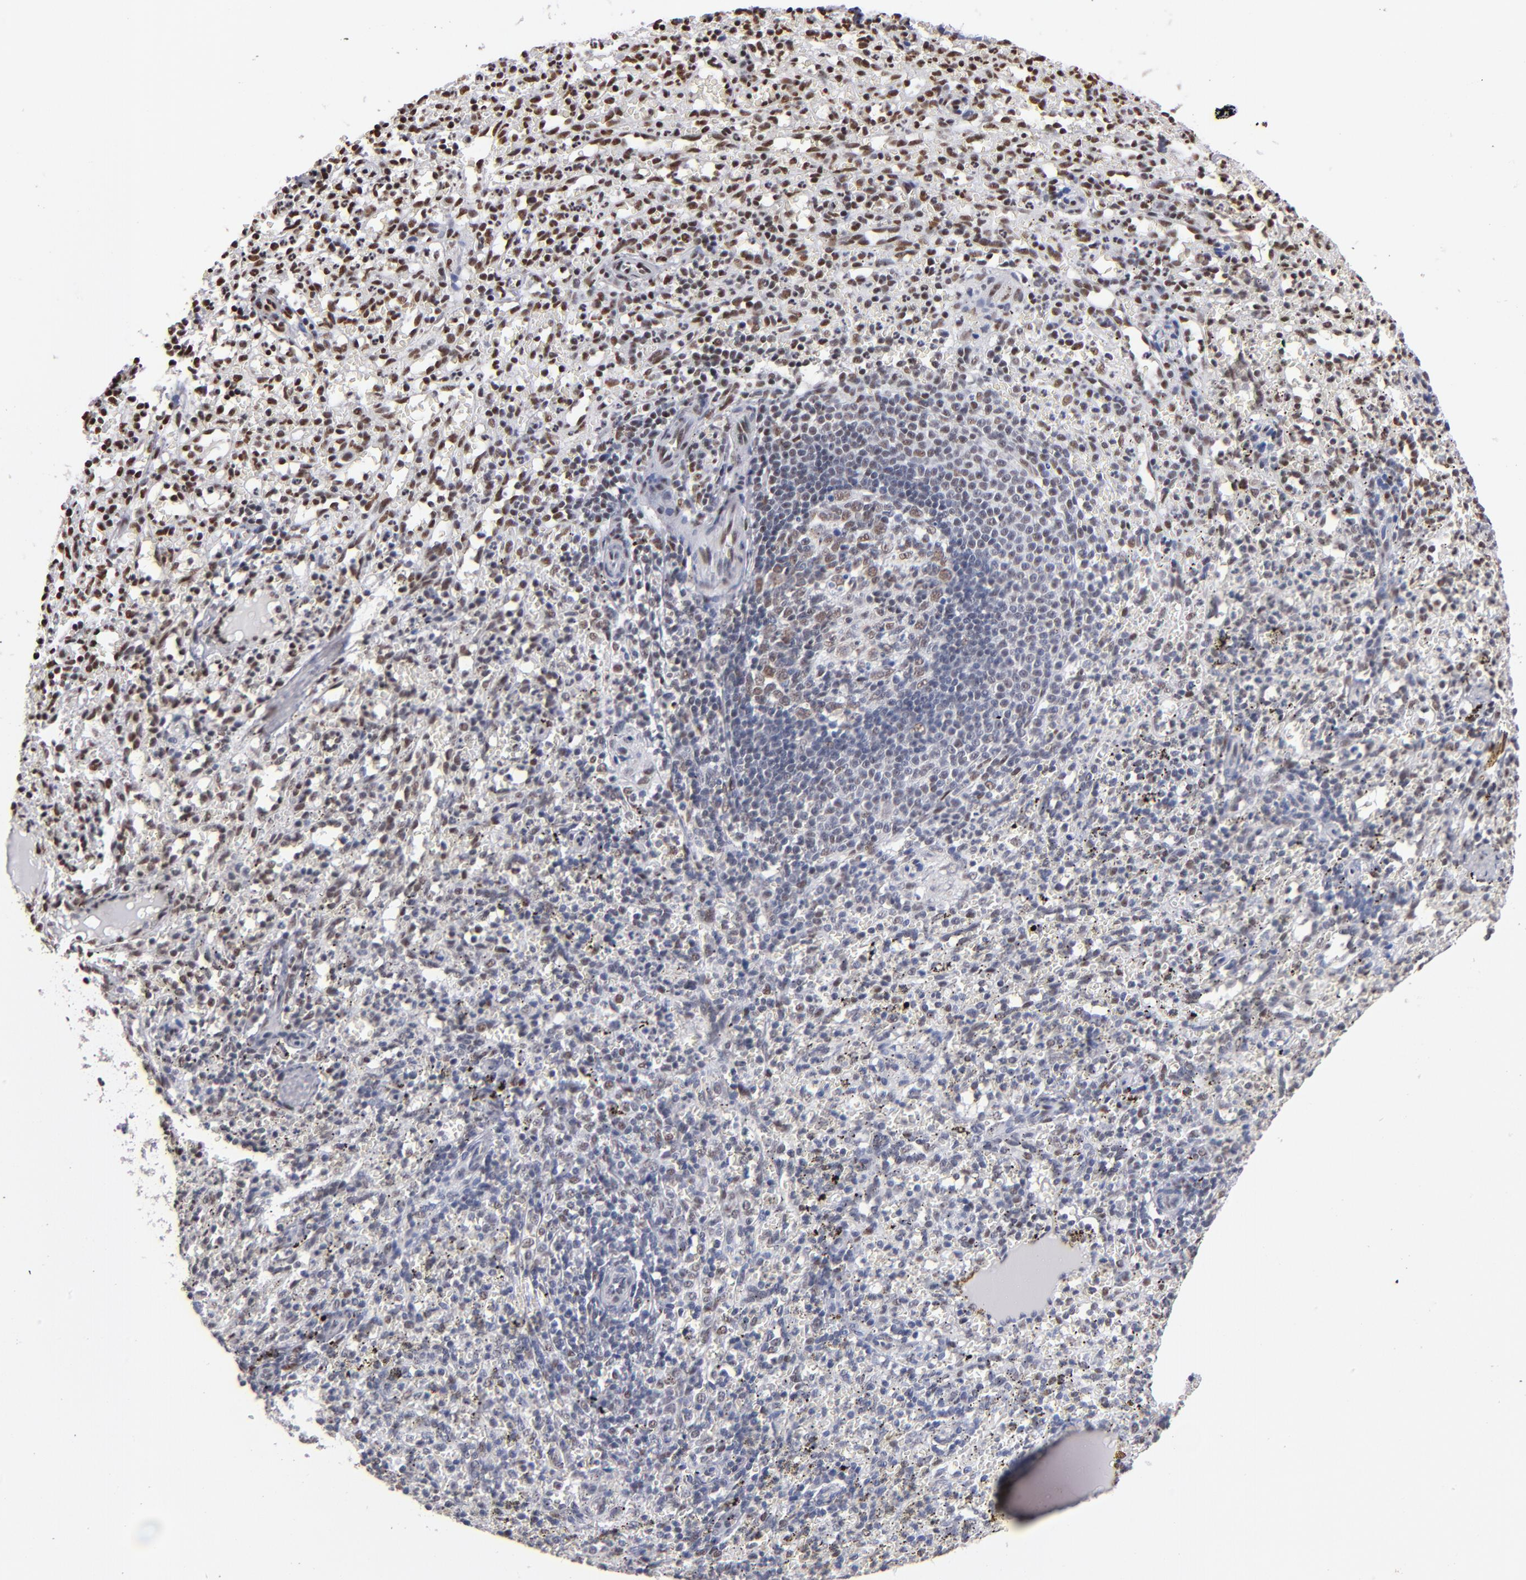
{"staining": {"intensity": "strong", "quantity": ">75%", "location": "nuclear"}, "tissue": "spleen", "cell_type": "Cells in red pulp", "image_type": "normal", "snomed": [{"axis": "morphology", "description": "Normal tissue, NOS"}, {"axis": "topography", "description": "Spleen"}], "caption": "Immunohistochemistry histopathology image of unremarkable spleen stained for a protein (brown), which reveals high levels of strong nuclear expression in approximately >75% of cells in red pulp.", "gene": "MN1", "patient": {"sex": "female", "age": 10}}